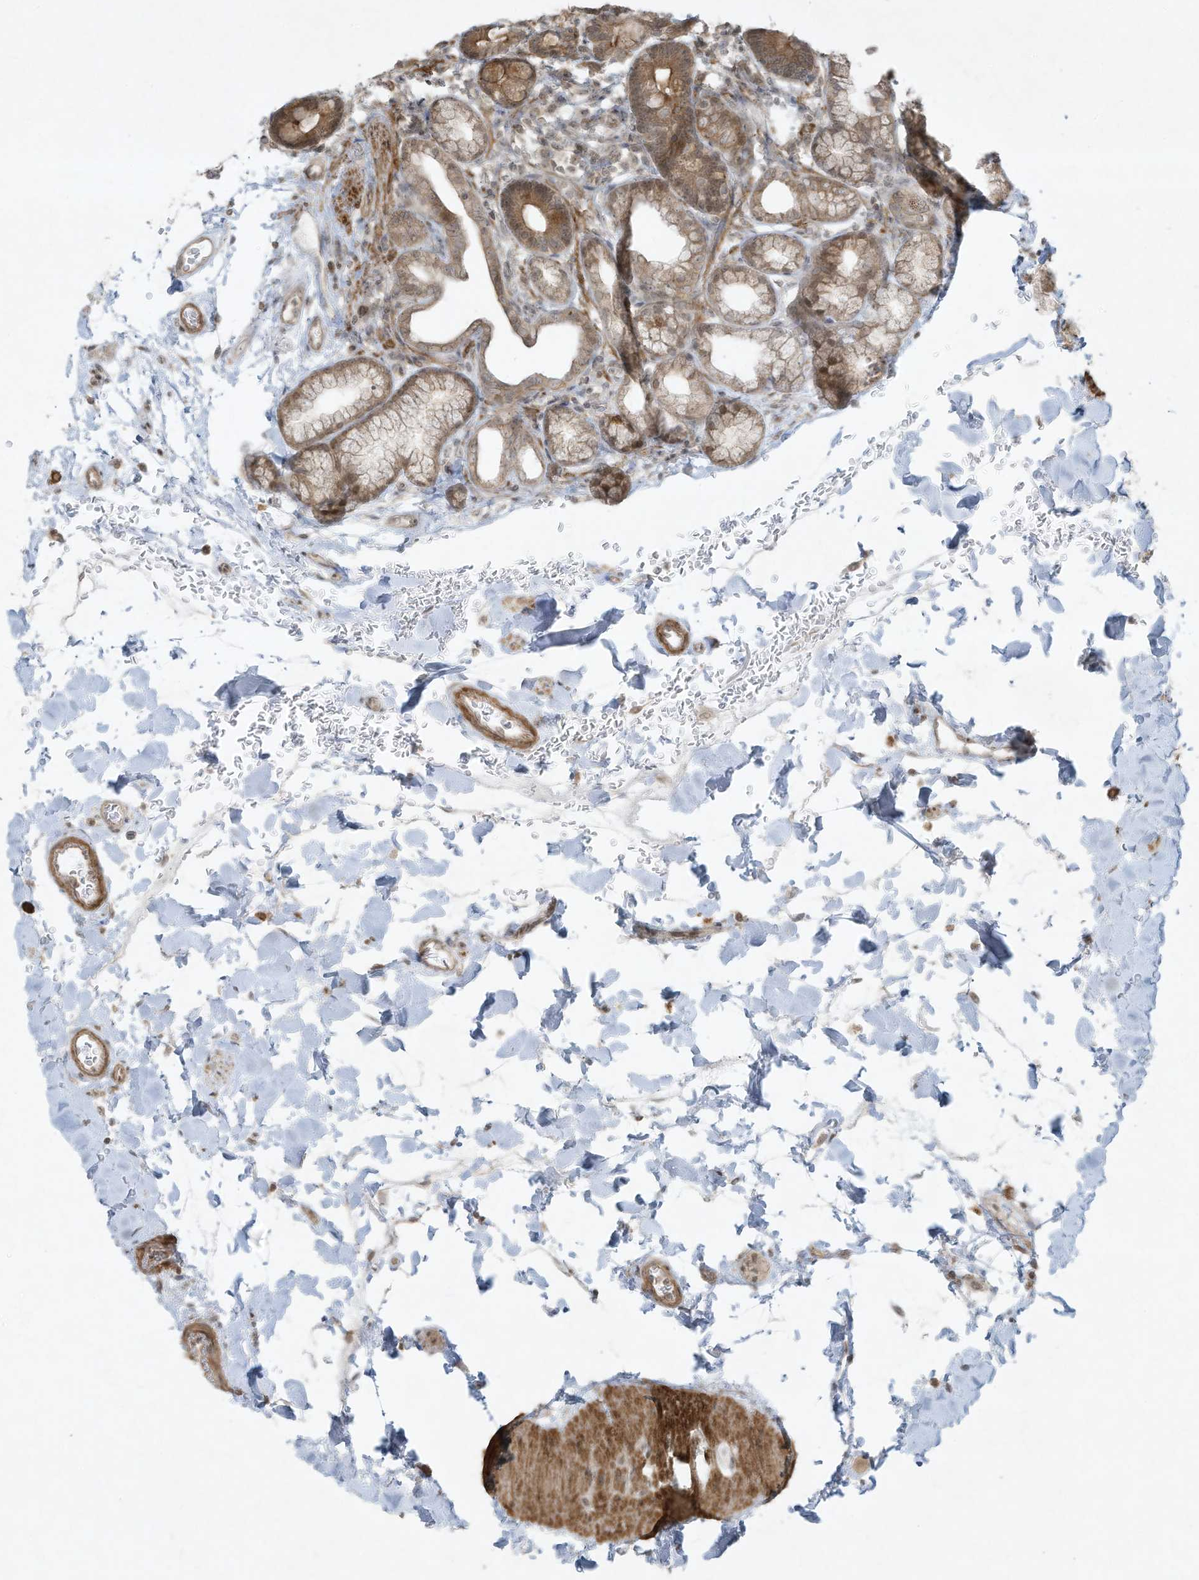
{"staining": {"intensity": "moderate", "quantity": "<25%", "location": "cytoplasmic/membranous"}, "tissue": "duodenum", "cell_type": "Glandular cells", "image_type": "normal", "snomed": [{"axis": "morphology", "description": "Normal tissue, NOS"}, {"axis": "topography", "description": "Duodenum"}], "caption": "The image exhibits staining of benign duodenum, revealing moderate cytoplasmic/membranous protein expression (brown color) within glandular cells.", "gene": "ZNF263", "patient": {"sex": "male", "age": 54}}